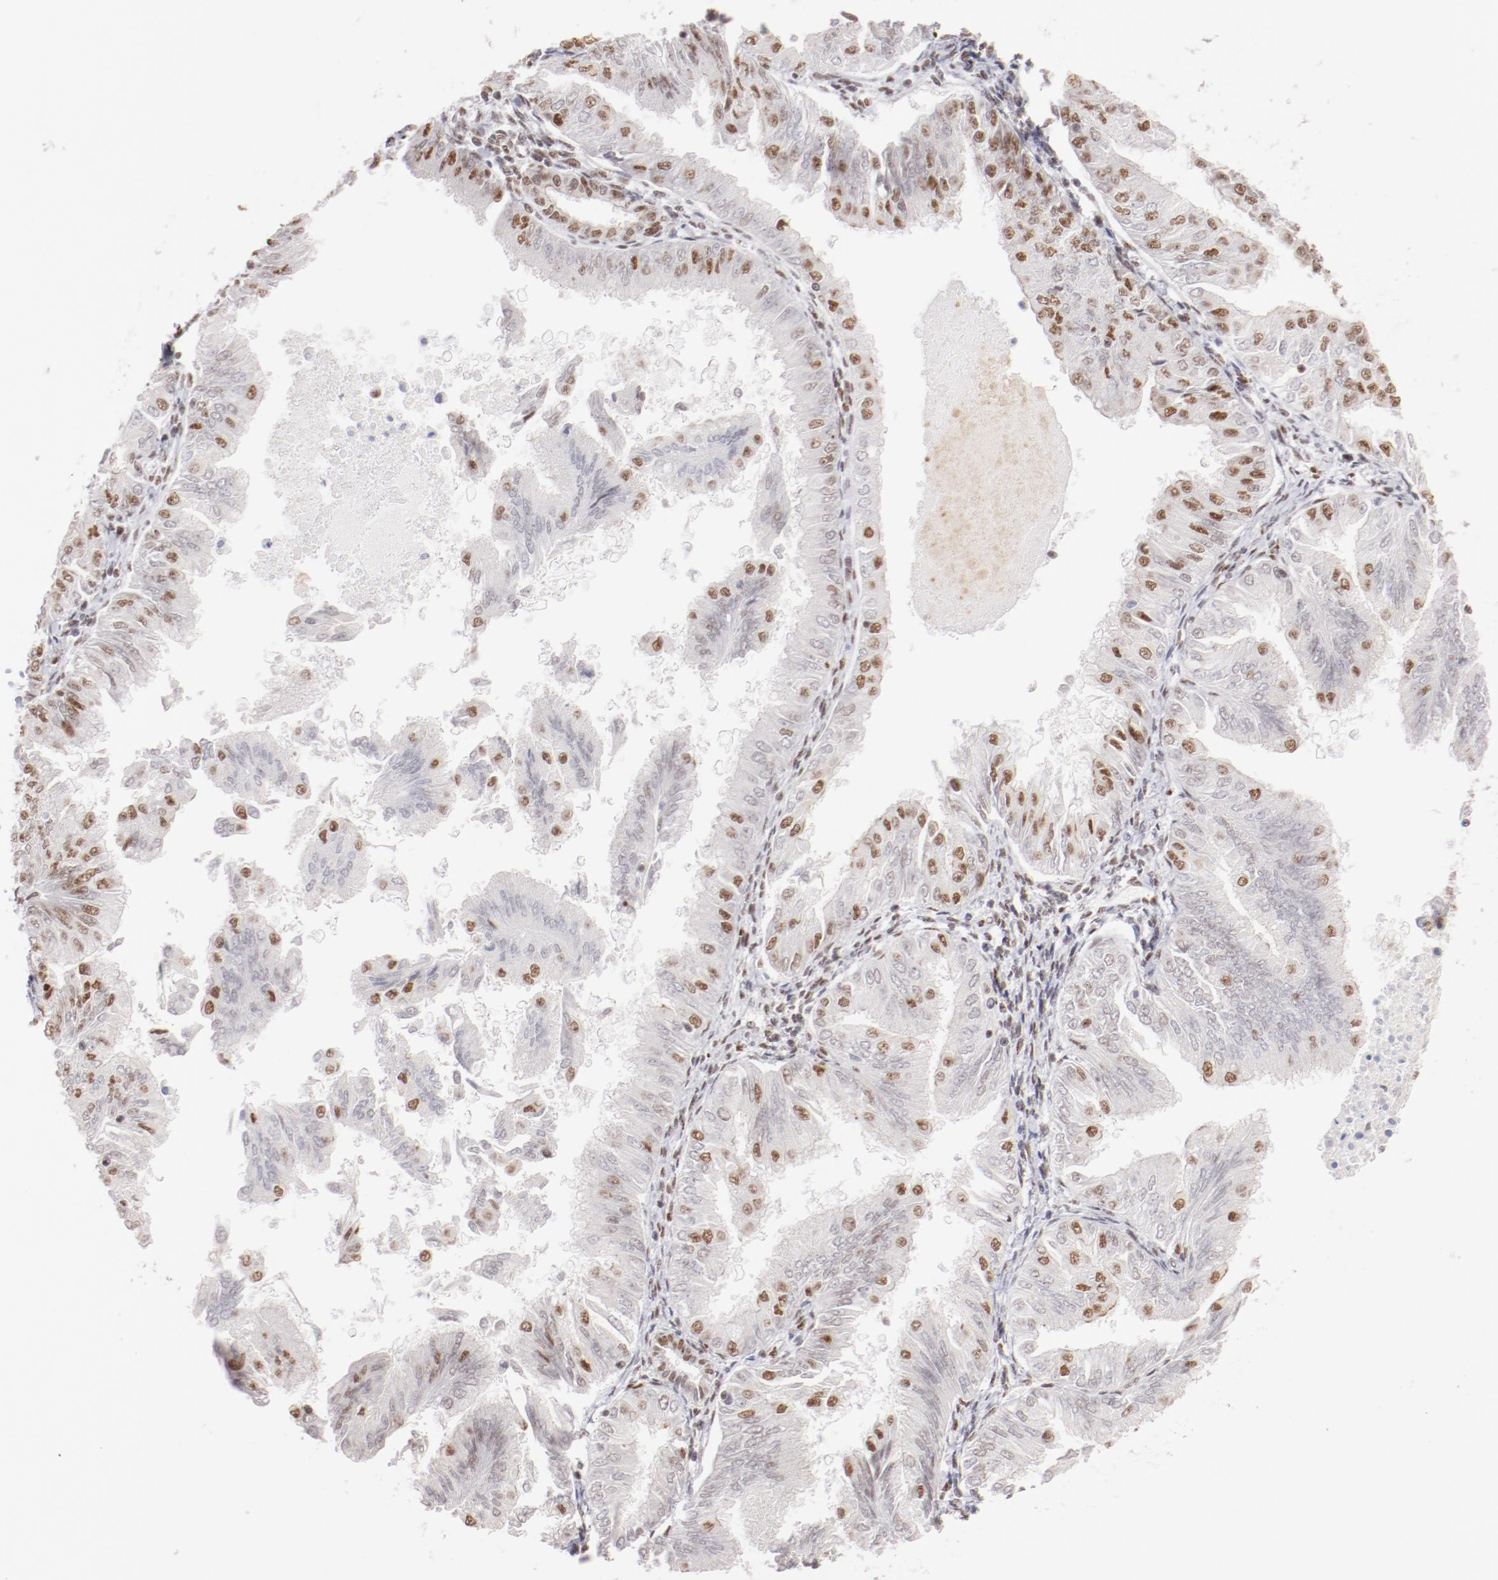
{"staining": {"intensity": "strong", "quantity": "25%-75%", "location": "nuclear"}, "tissue": "endometrial cancer", "cell_type": "Tumor cells", "image_type": "cancer", "snomed": [{"axis": "morphology", "description": "Adenocarcinoma, NOS"}, {"axis": "topography", "description": "Endometrium"}], "caption": "Immunohistochemistry (IHC) micrograph of endometrial adenocarcinoma stained for a protein (brown), which shows high levels of strong nuclear expression in about 25%-75% of tumor cells.", "gene": "TFAP4", "patient": {"sex": "female", "age": 53}}